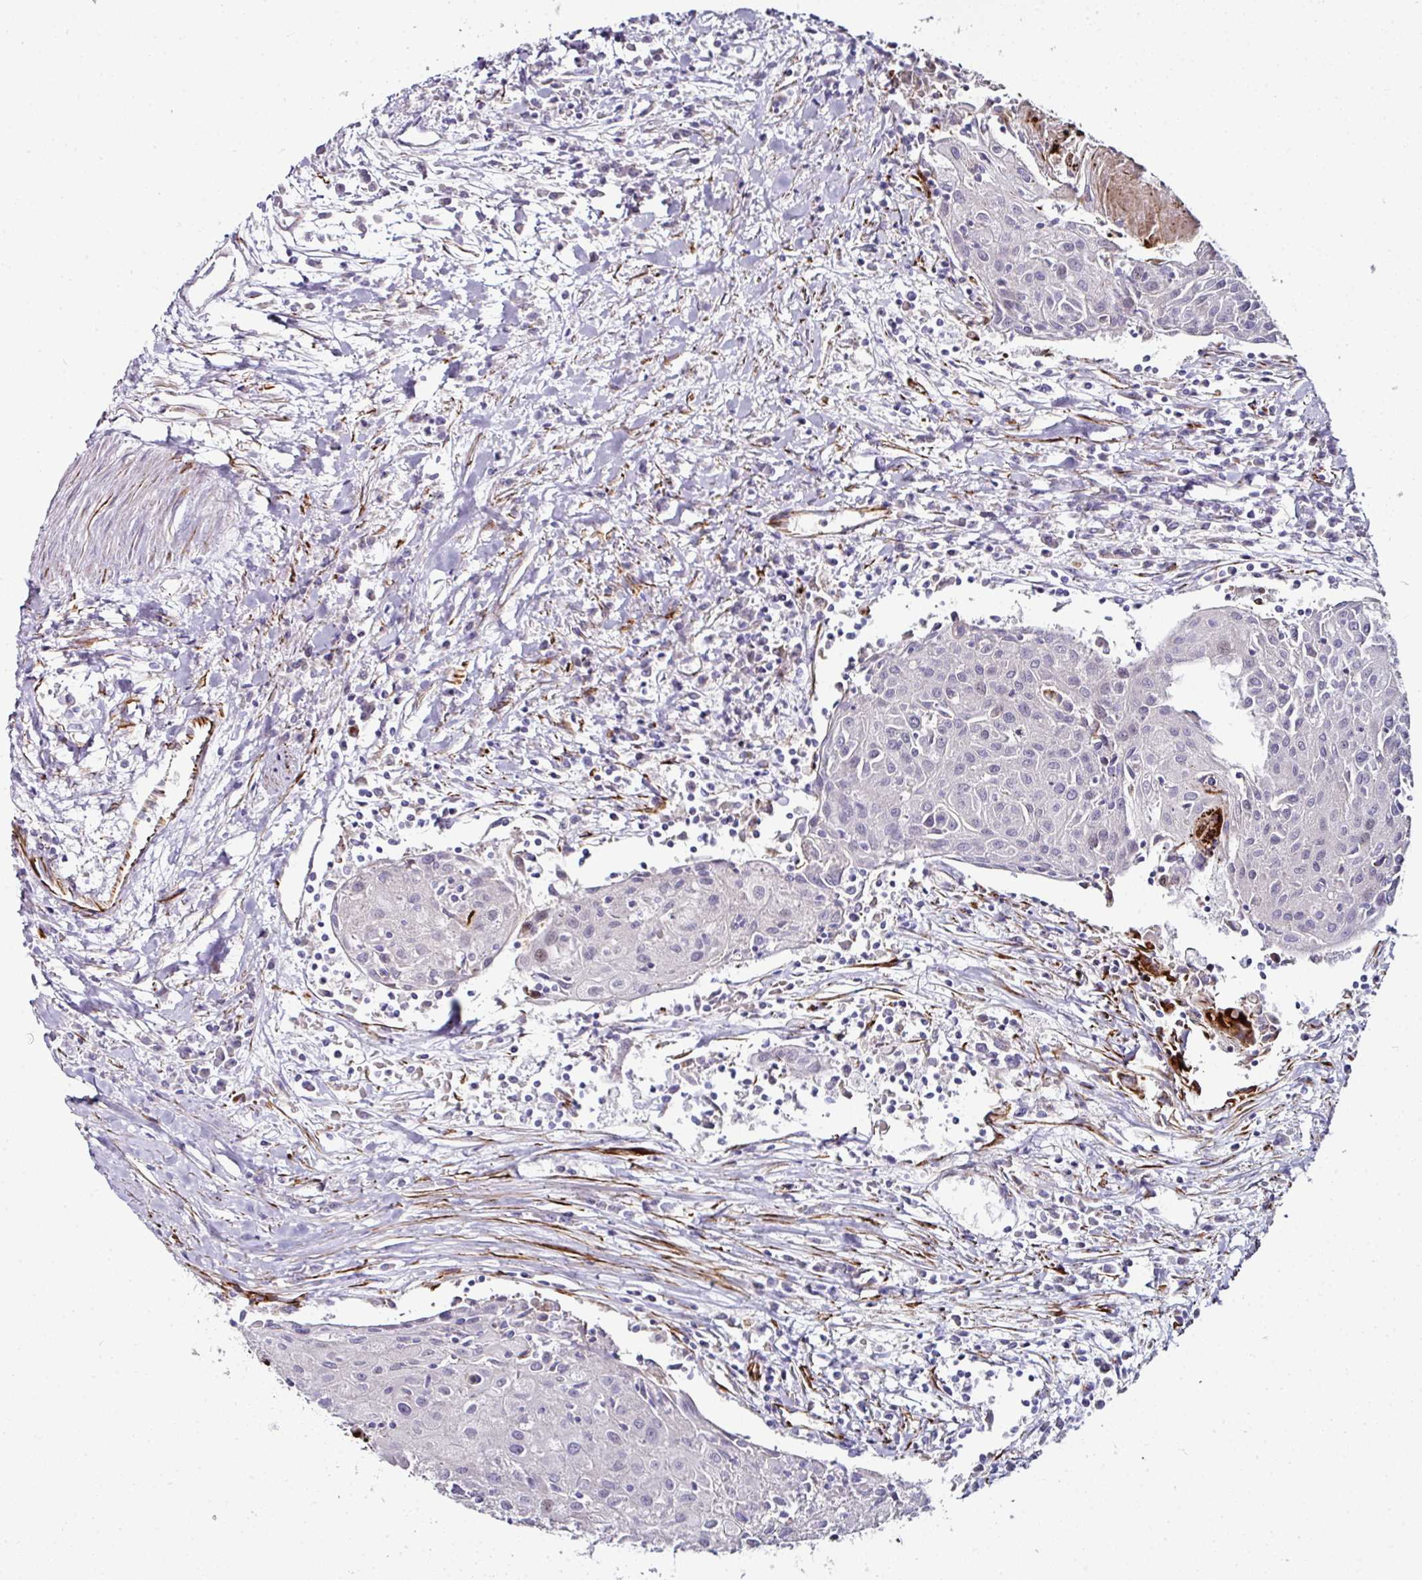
{"staining": {"intensity": "negative", "quantity": "none", "location": "none"}, "tissue": "urothelial cancer", "cell_type": "Tumor cells", "image_type": "cancer", "snomed": [{"axis": "morphology", "description": "Urothelial carcinoma, High grade"}, {"axis": "topography", "description": "Urinary bladder"}], "caption": "This is an immunohistochemistry histopathology image of human high-grade urothelial carcinoma. There is no expression in tumor cells.", "gene": "TMPRSS9", "patient": {"sex": "female", "age": 85}}